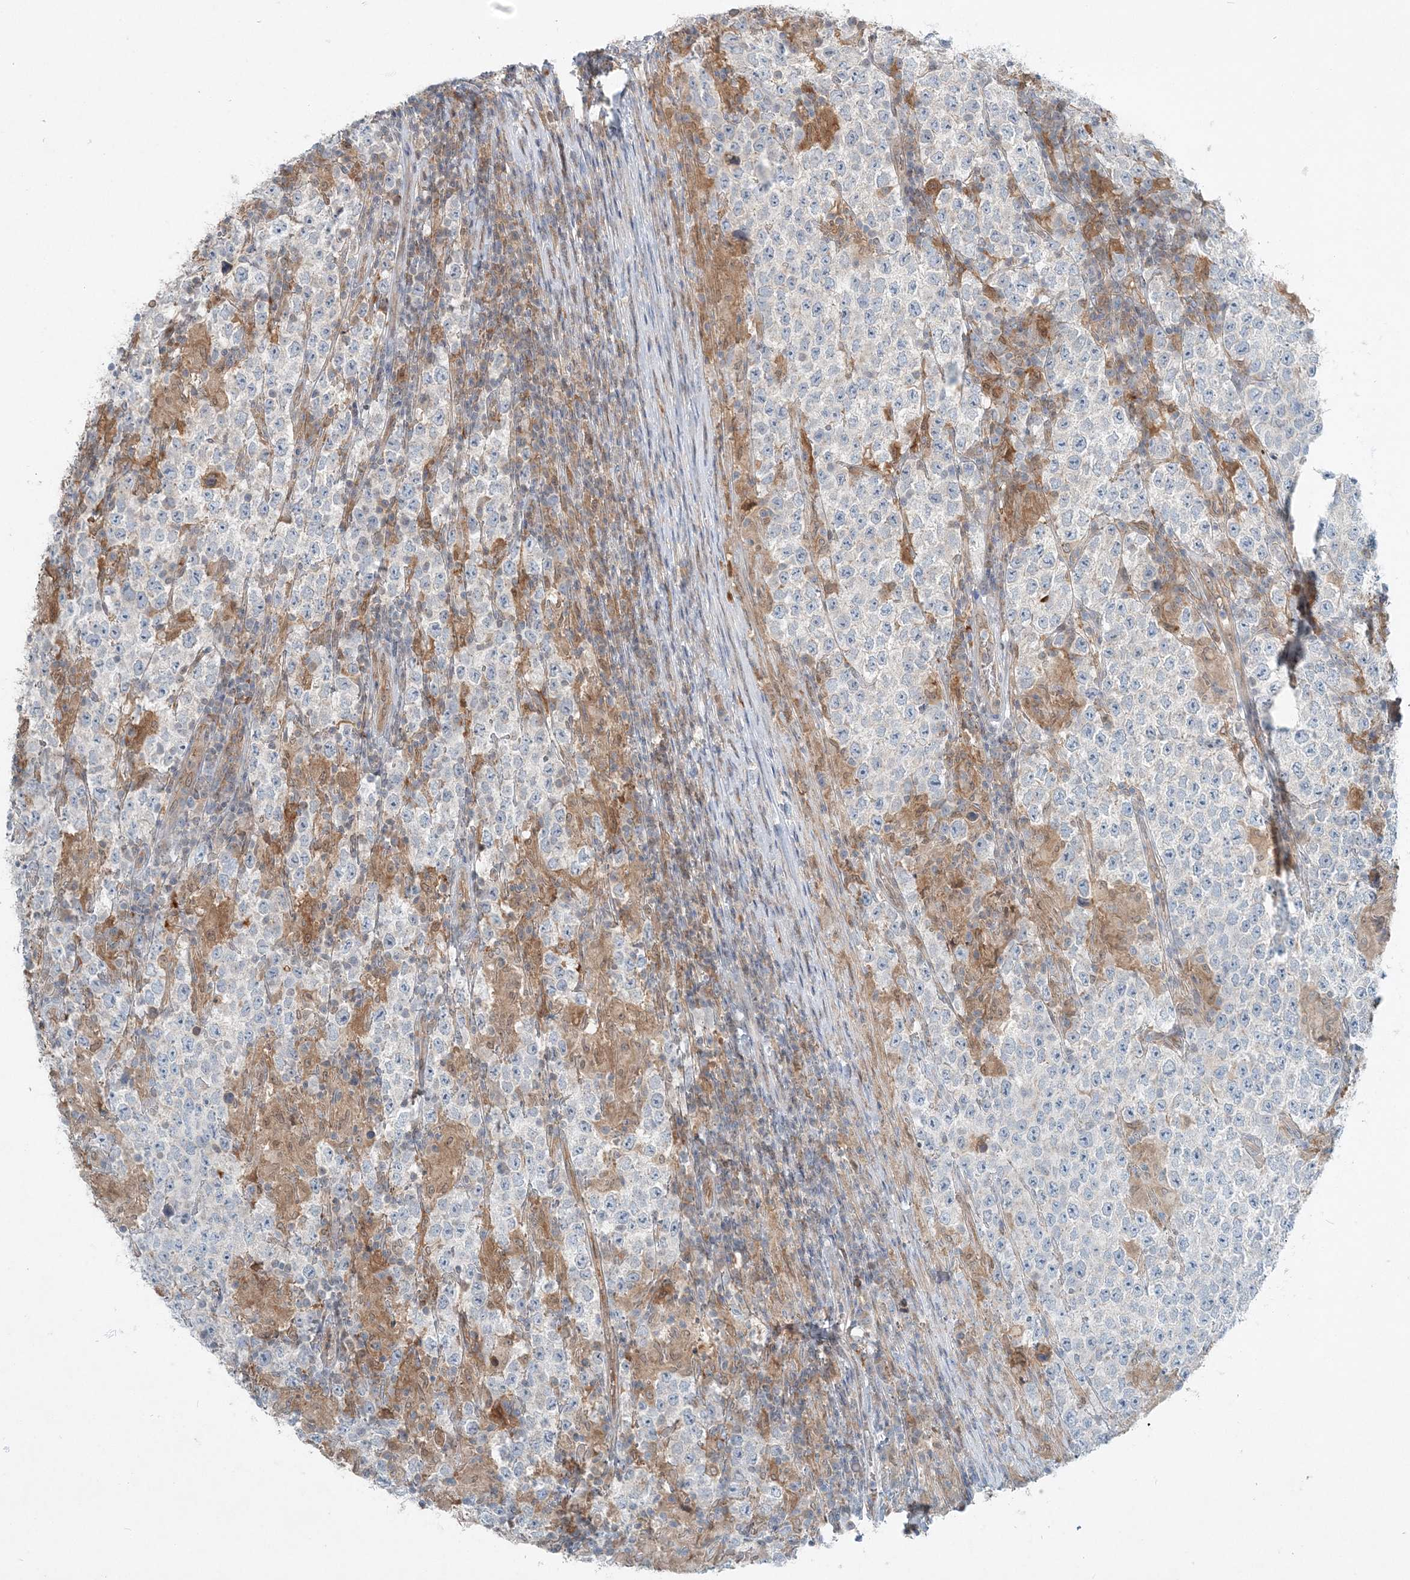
{"staining": {"intensity": "negative", "quantity": "none", "location": "none"}, "tissue": "testis cancer", "cell_type": "Tumor cells", "image_type": "cancer", "snomed": [{"axis": "morphology", "description": "Normal tissue, NOS"}, {"axis": "morphology", "description": "Urothelial carcinoma, High grade"}, {"axis": "morphology", "description": "Seminoma, NOS"}, {"axis": "morphology", "description": "Carcinoma, Embryonal, NOS"}, {"axis": "topography", "description": "Urinary bladder"}, {"axis": "topography", "description": "Testis"}], "caption": "High power microscopy histopathology image of an IHC photomicrograph of embryonal carcinoma (testis), revealing no significant expression in tumor cells.", "gene": "ARMH1", "patient": {"sex": "male", "age": 41}}